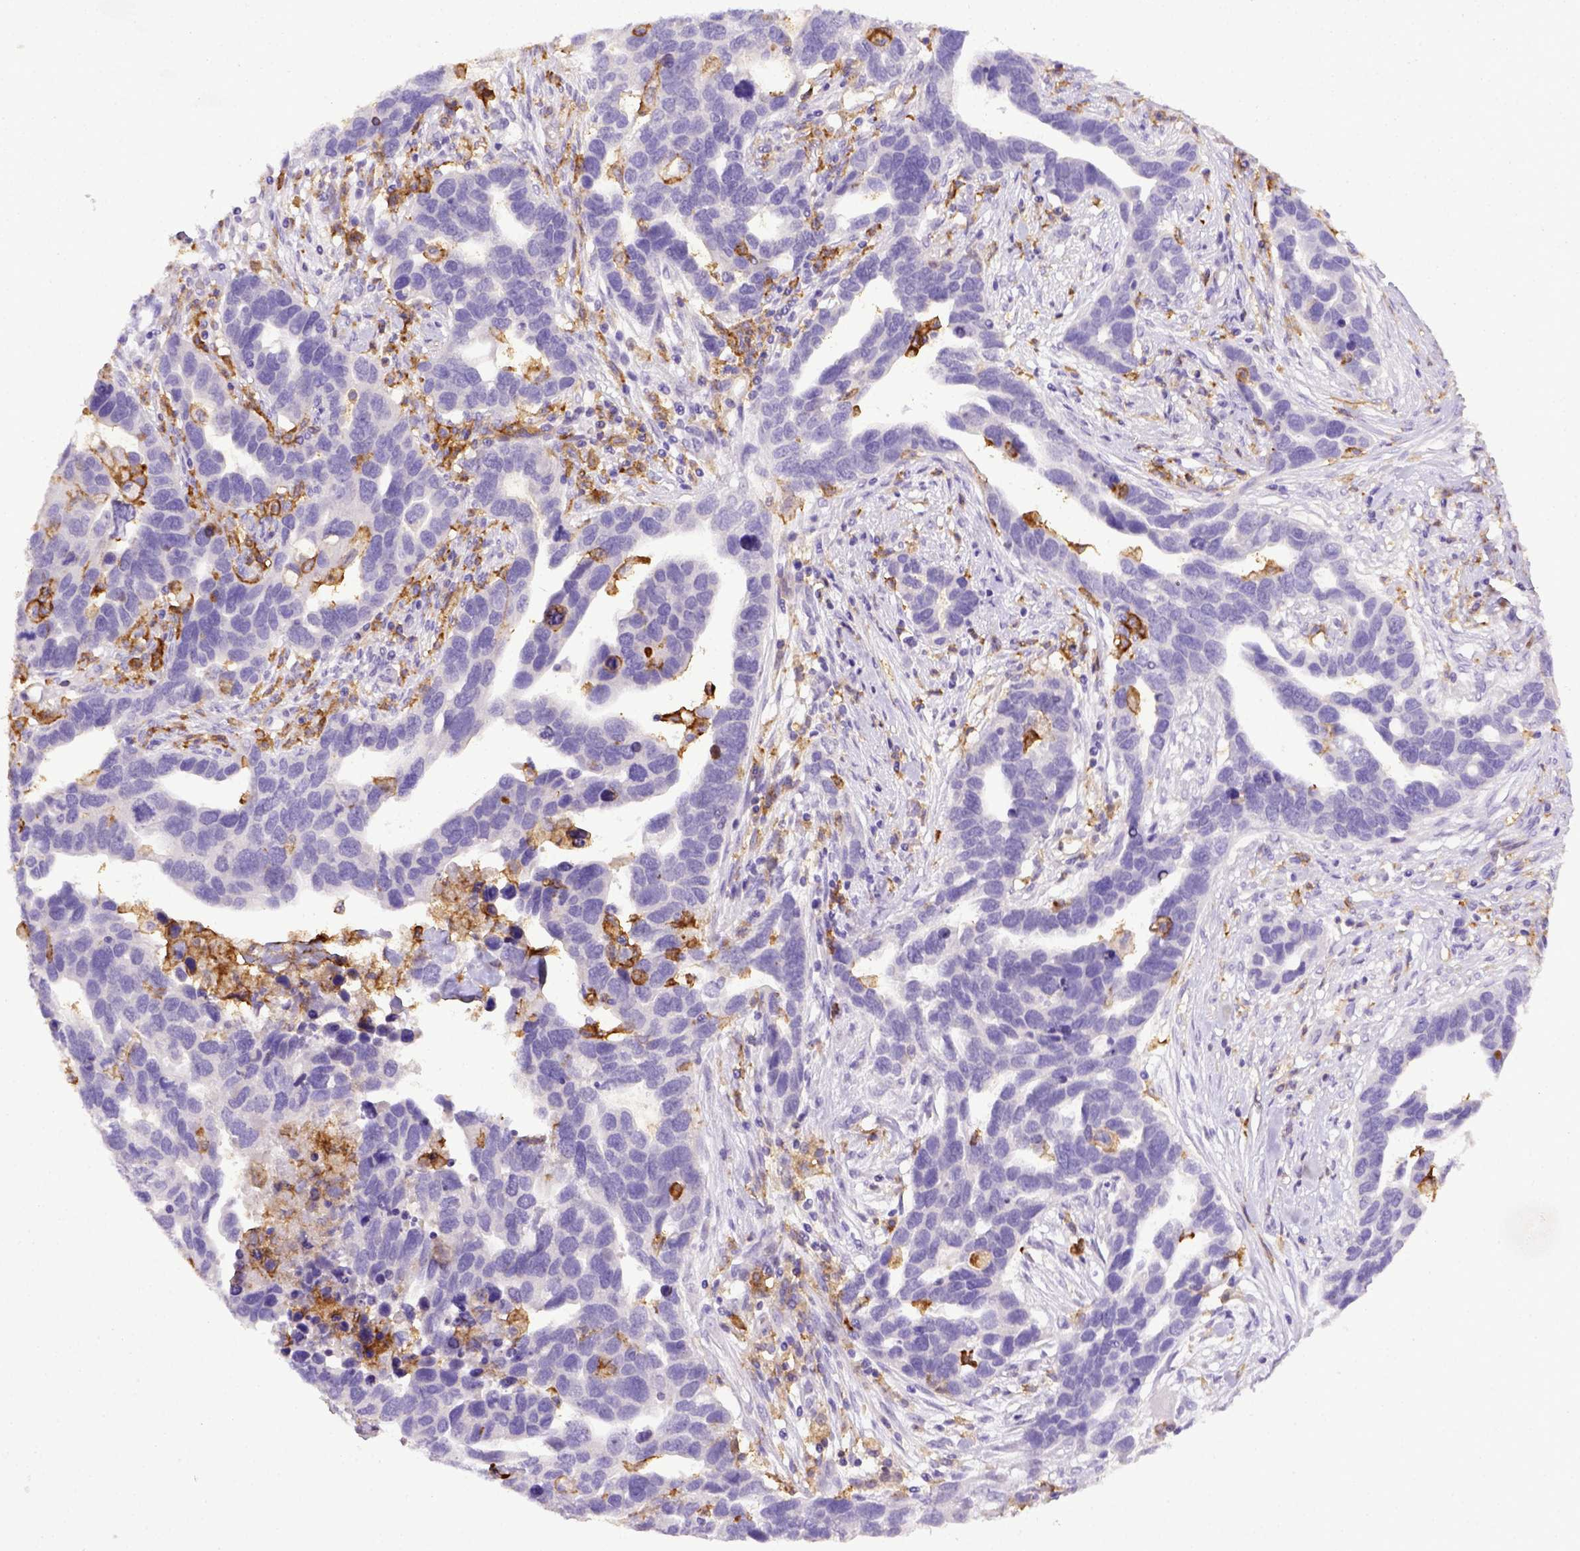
{"staining": {"intensity": "negative", "quantity": "none", "location": "none"}, "tissue": "ovarian cancer", "cell_type": "Tumor cells", "image_type": "cancer", "snomed": [{"axis": "morphology", "description": "Cystadenocarcinoma, serous, NOS"}, {"axis": "topography", "description": "Ovary"}], "caption": "IHC of serous cystadenocarcinoma (ovarian) demonstrates no staining in tumor cells.", "gene": "ITGAM", "patient": {"sex": "female", "age": 54}}